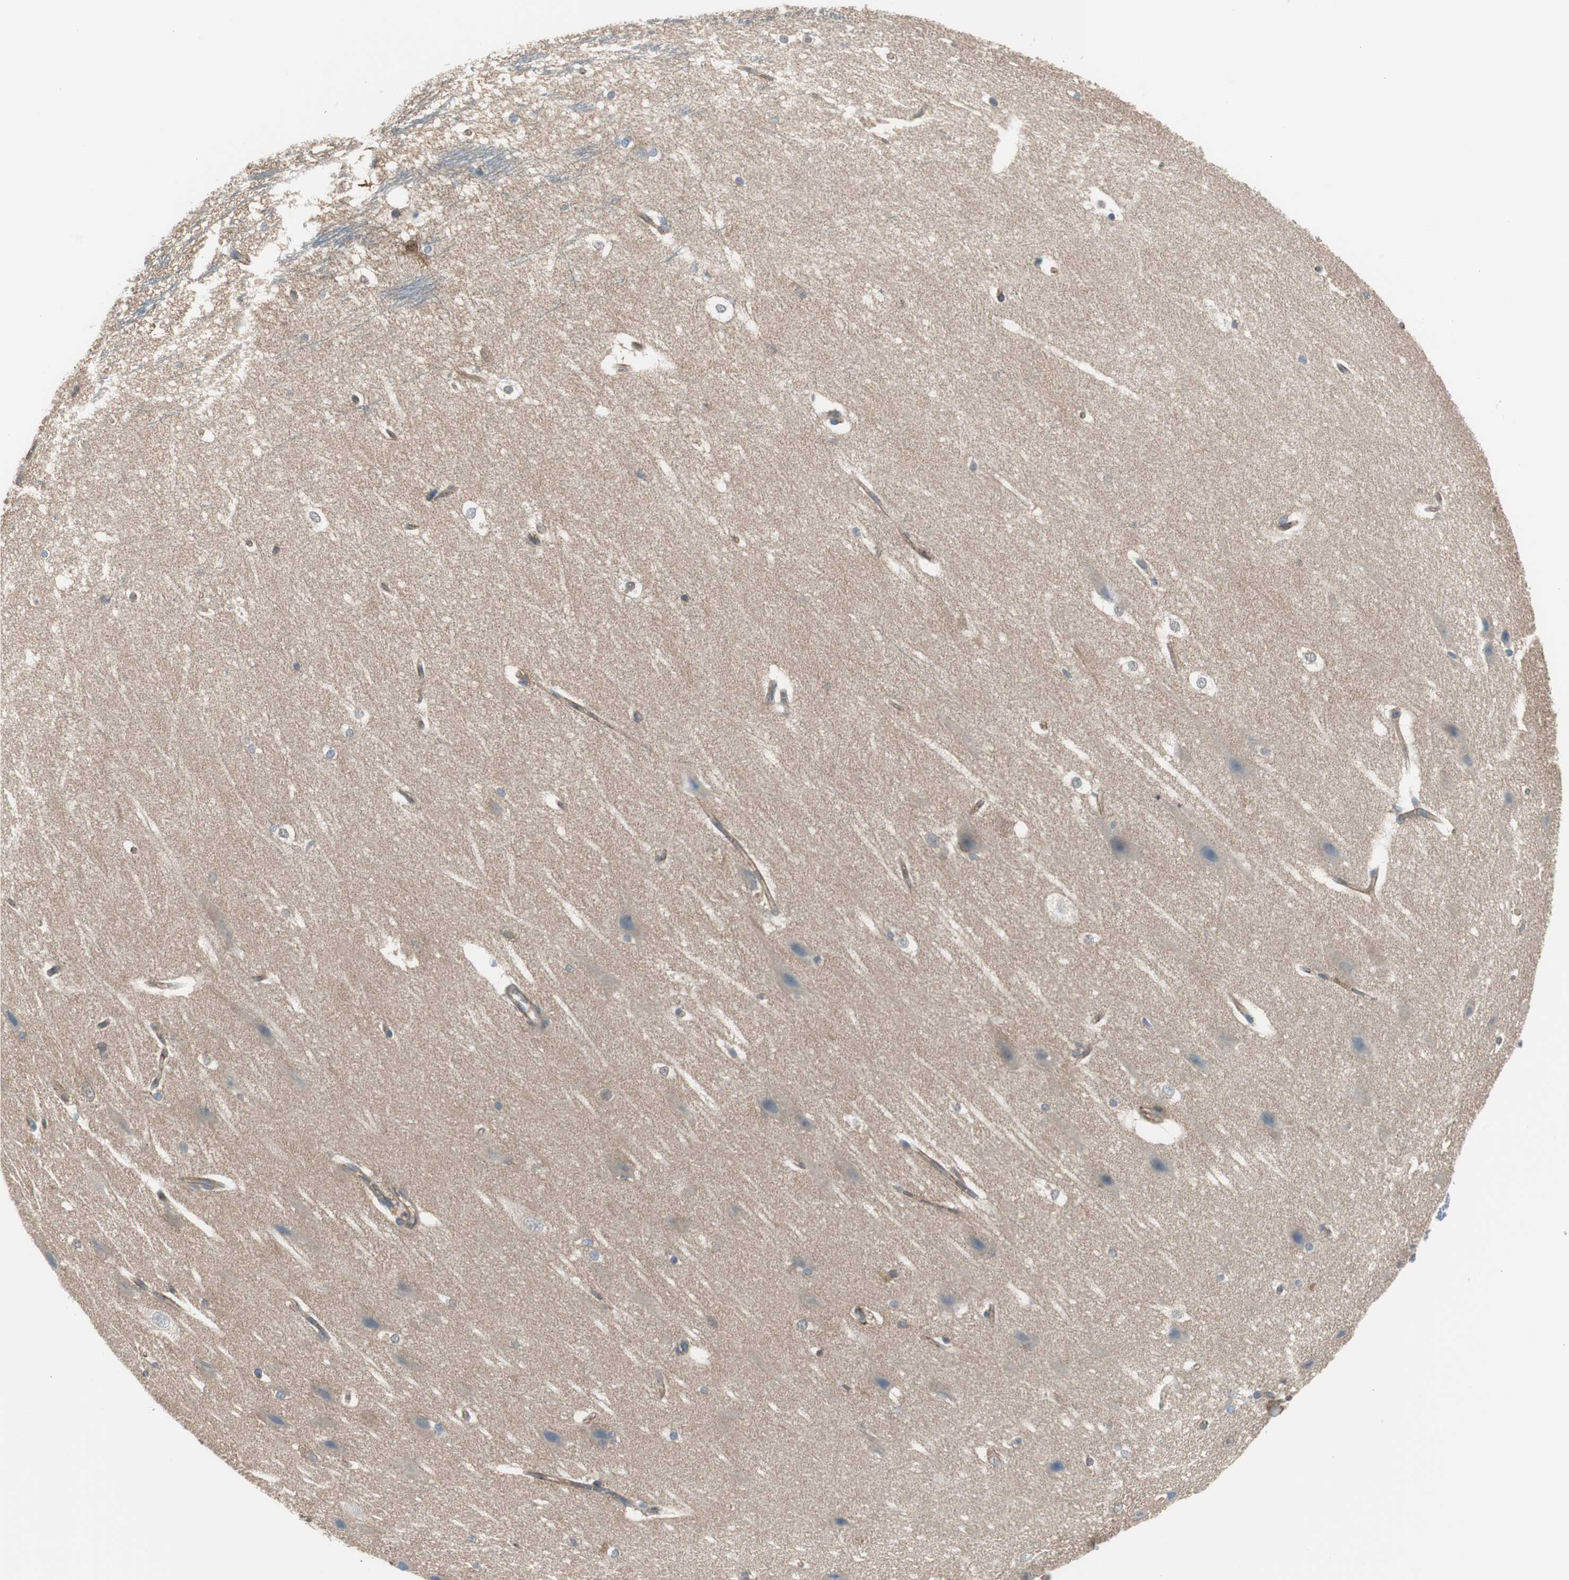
{"staining": {"intensity": "strong", "quantity": ">75%", "location": "cytoplasmic/membranous,nuclear"}, "tissue": "hippocampus", "cell_type": "Glial cells", "image_type": "normal", "snomed": [{"axis": "morphology", "description": "Normal tissue, NOS"}, {"axis": "topography", "description": "Hippocampus"}], "caption": "Strong cytoplasmic/membranous,nuclear protein expression is seen in approximately >75% of glial cells in hippocampus. The staining was performed using DAB (3,3'-diaminobenzidine) to visualize the protein expression in brown, while the nuclei were stained in blue with hematoxylin (Magnification: 20x).", "gene": "STXBP4", "patient": {"sex": "female", "age": 19}}